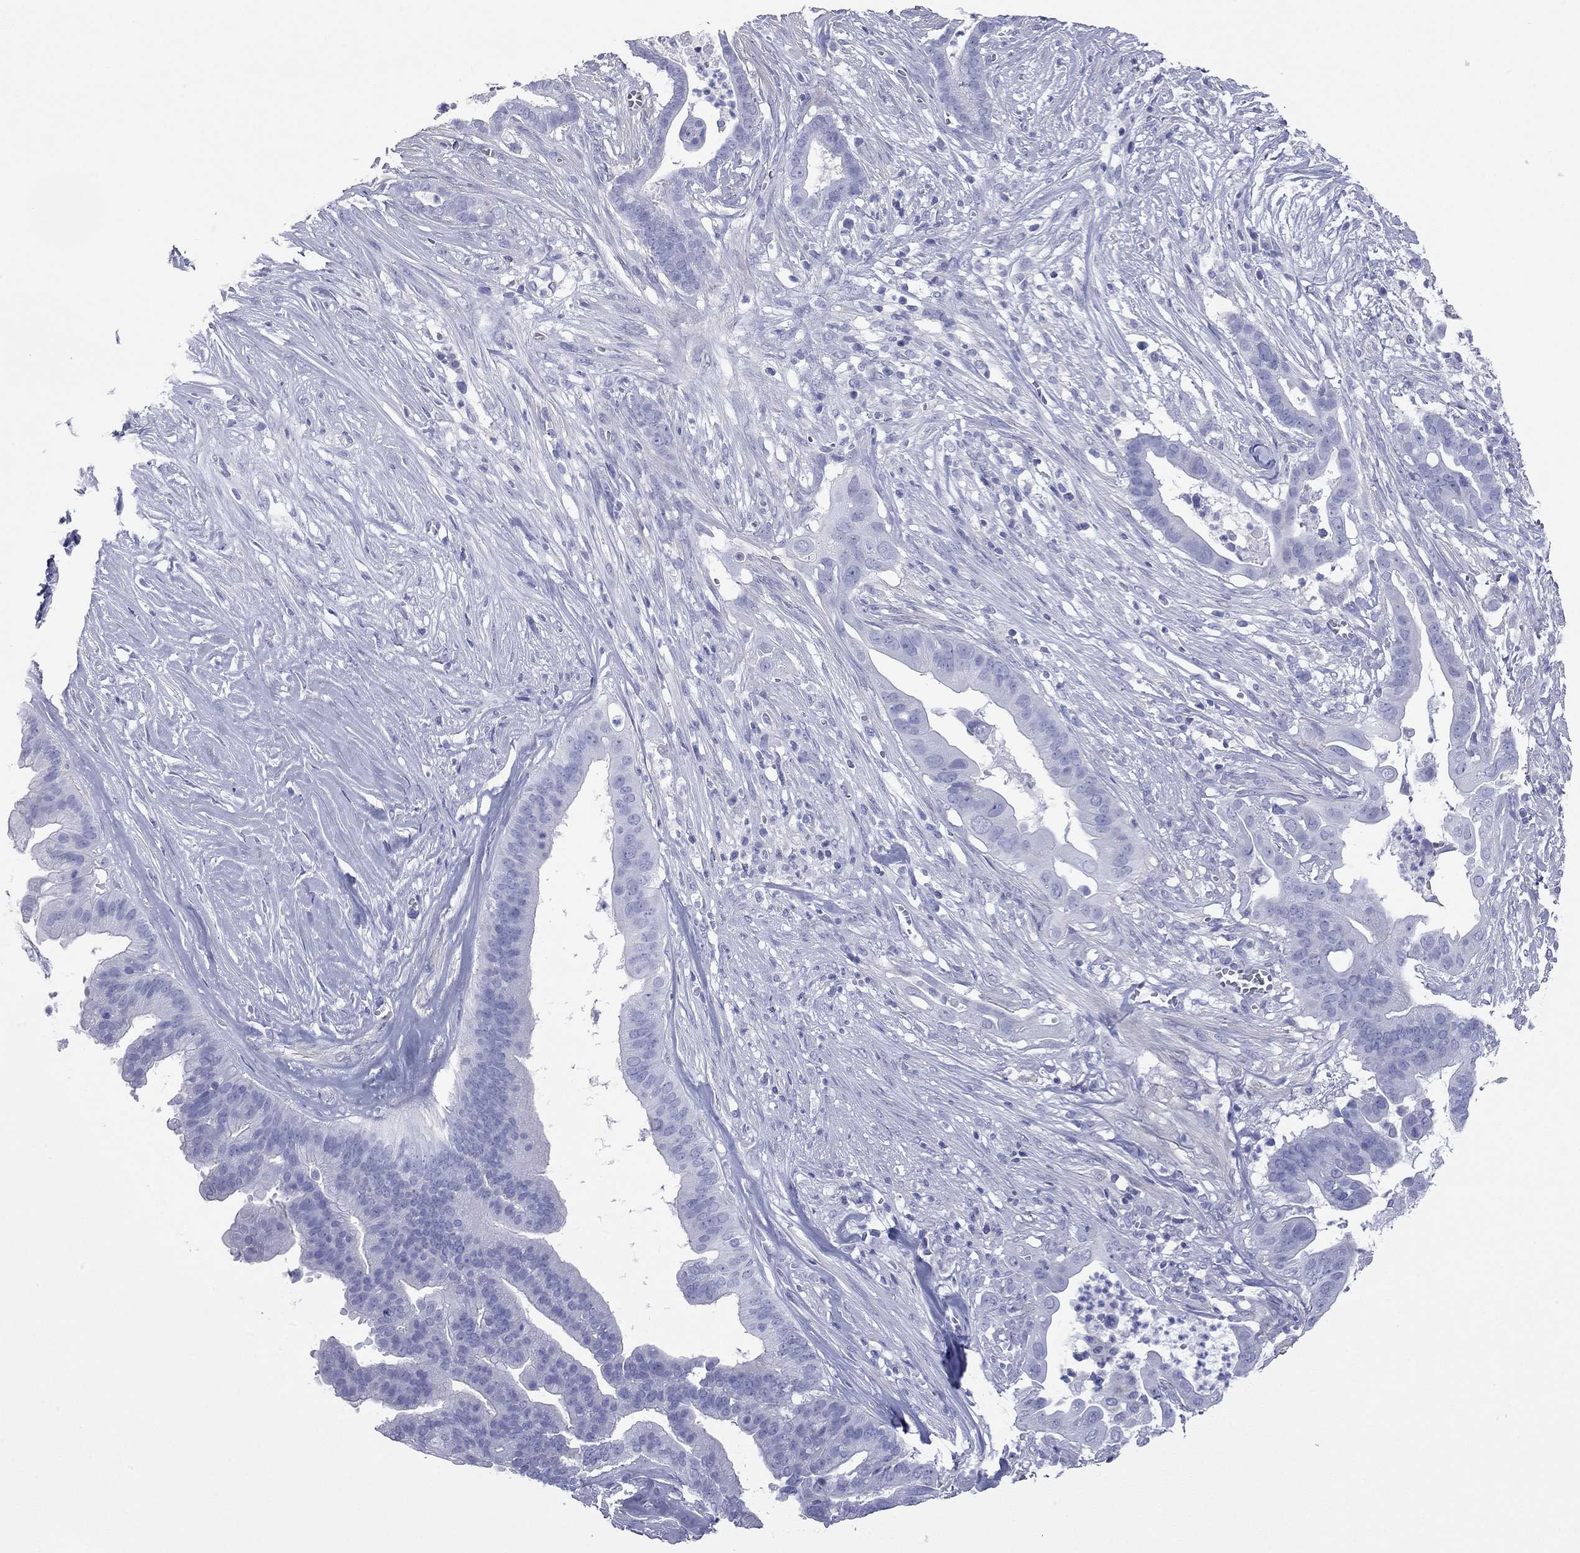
{"staining": {"intensity": "negative", "quantity": "none", "location": "none"}, "tissue": "pancreatic cancer", "cell_type": "Tumor cells", "image_type": "cancer", "snomed": [{"axis": "morphology", "description": "Adenocarcinoma, NOS"}, {"axis": "topography", "description": "Pancreas"}], "caption": "Histopathology image shows no protein positivity in tumor cells of adenocarcinoma (pancreatic) tissue.", "gene": "ACTL7B", "patient": {"sex": "male", "age": 61}}